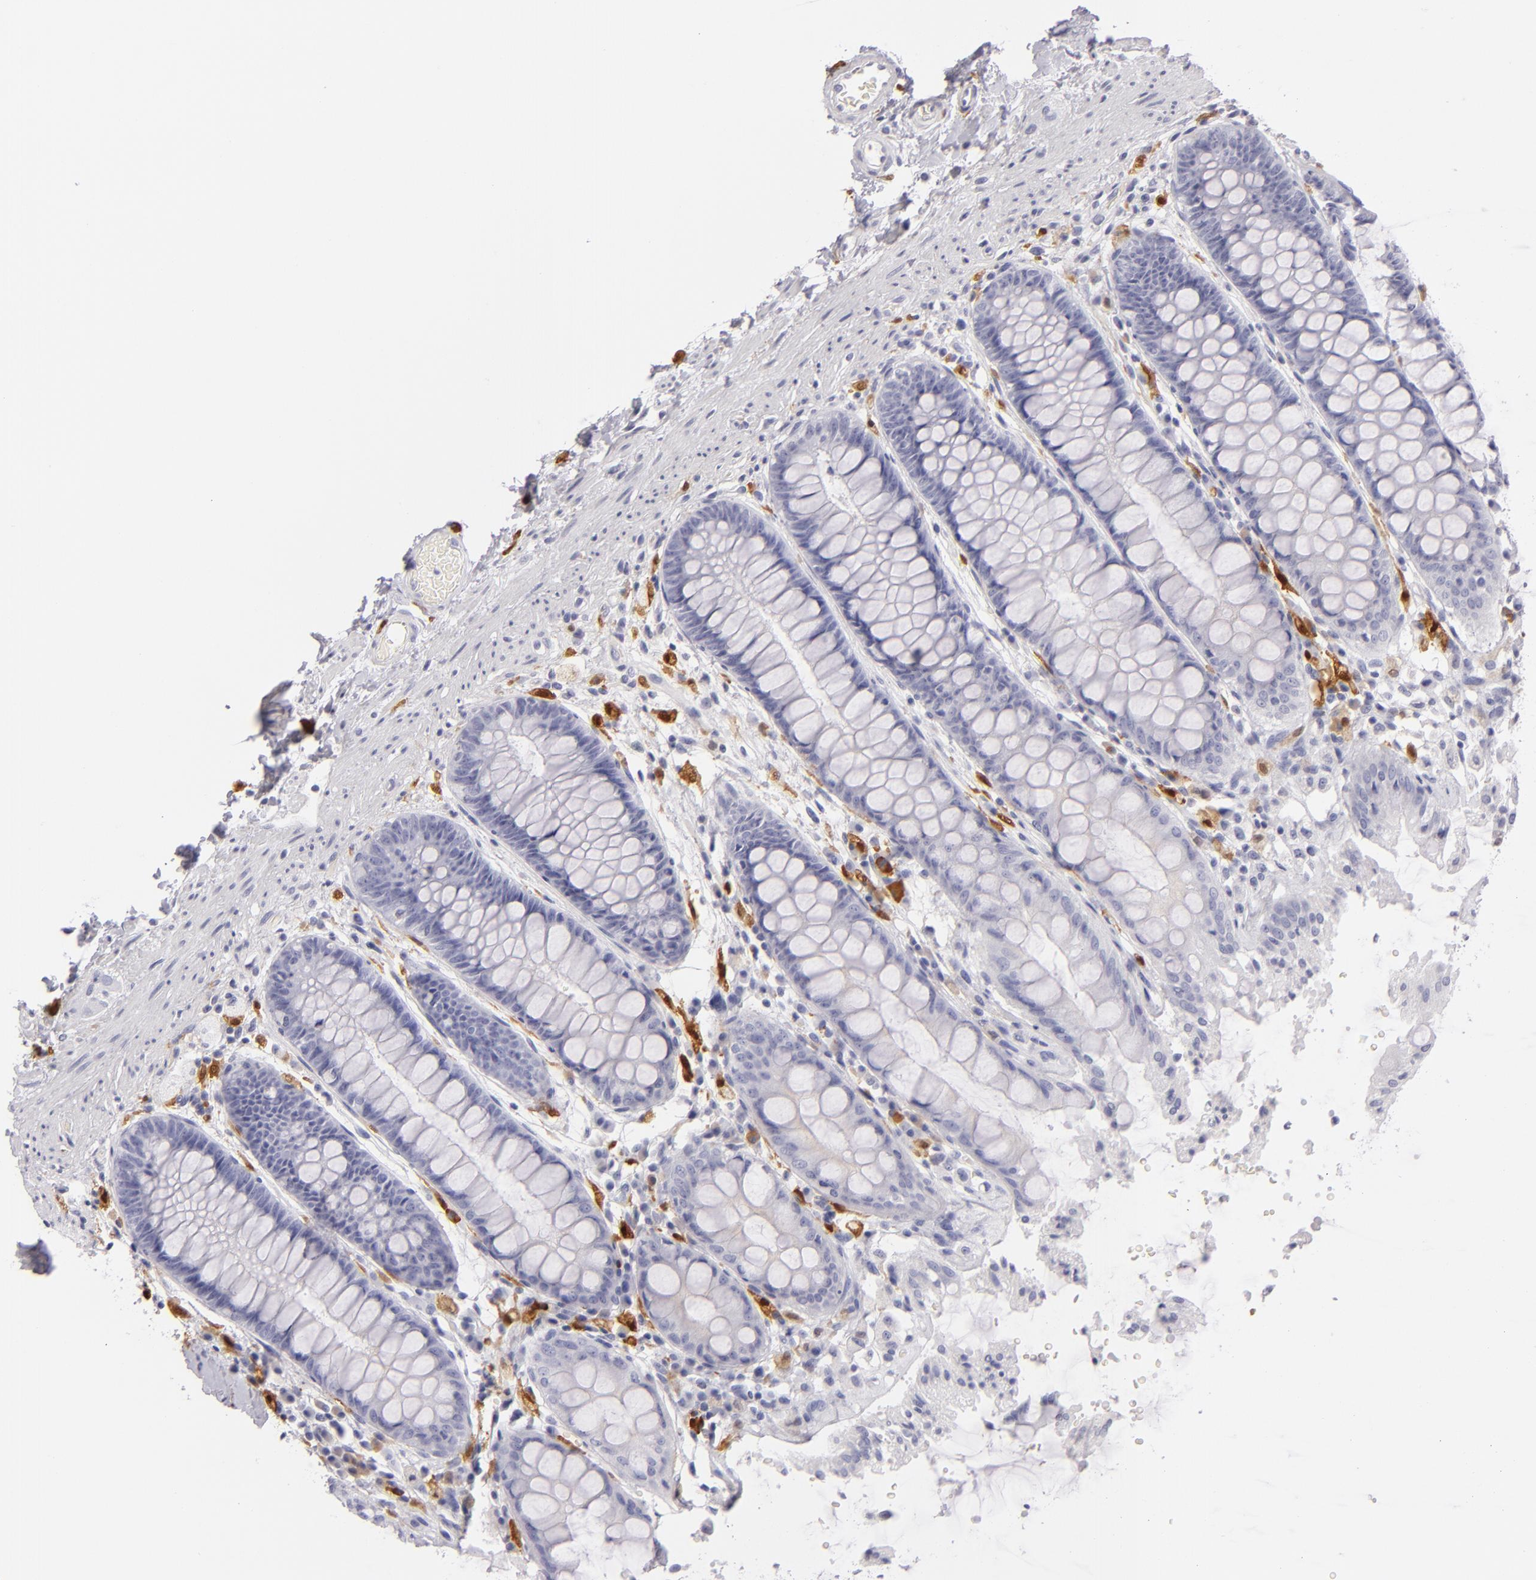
{"staining": {"intensity": "negative", "quantity": "none", "location": "none"}, "tissue": "rectum", "cell_type": "Glandular cells", "image_type": "normal", "snomed": [{"axis": "morphology", "description": "Normal tissue, NOS"}, {"axis": "topography", "description": "Rectum"}], "caption": "IHC photomicrograph of unremarkable rectum: rectum stained with DAB exhibits no significant protein staining in glandular cells.", "gene": "F13A1", "patient": {"sex": "female", "age": 46}}